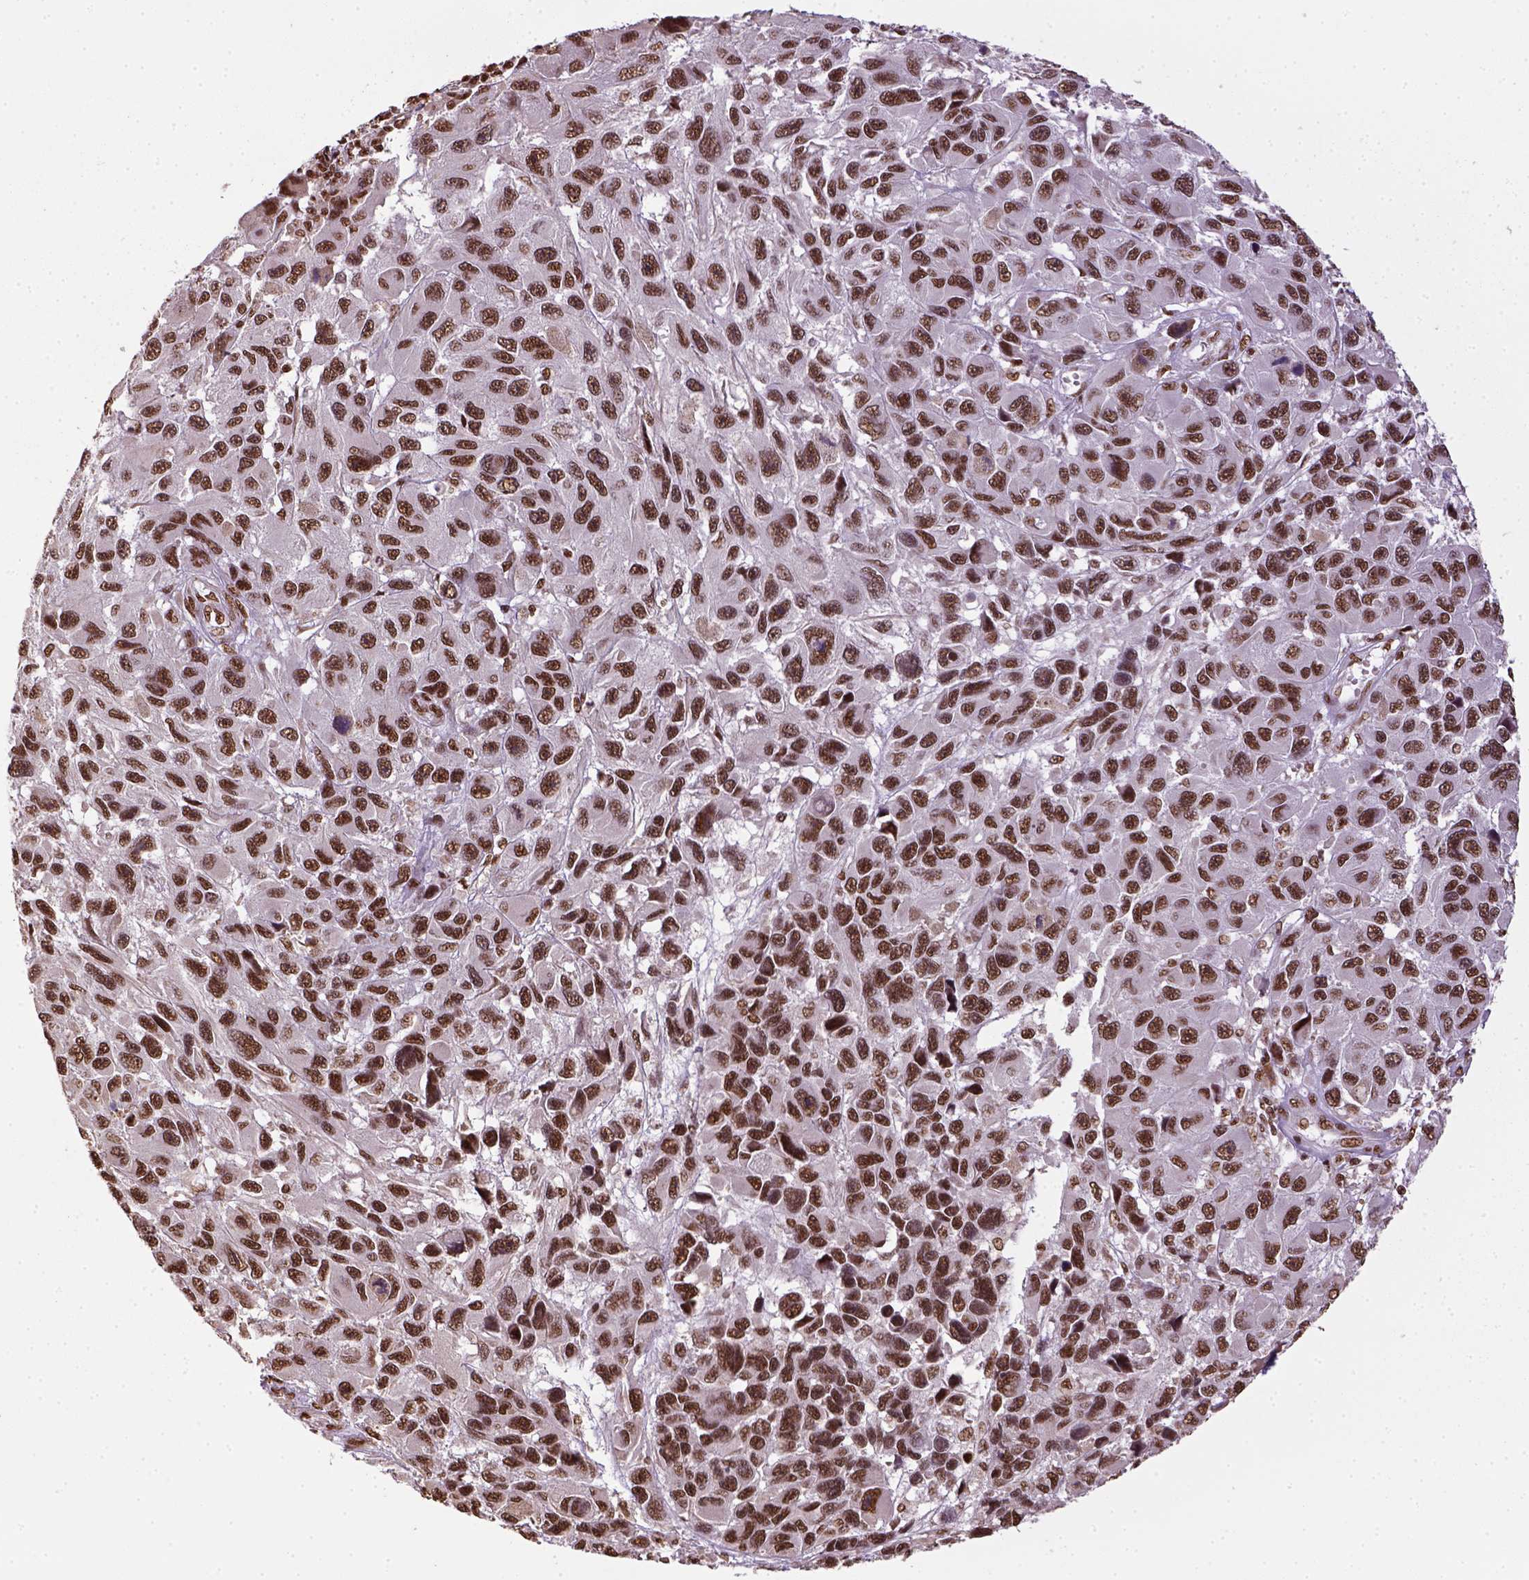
{"staining": {"intensity": "moderate", "quantity": ">75%", "location": "nuclear"}, "tissue": "melanoma", "cell_type": "Tumor cells", "image_type": "cancer", "snomed": [{"axis": "morphology", "description": "Malignant melanoma, NOS"}, {"axis": "topography", "description": "Skin"}], "caption": "Protein expression analysis of human malignant melanoma reveals moderate nuclear expression in about >75% of tumor cells. Ihc stains the protein in brown and the nuclei are stained blue.", "gene": "CCAR1", "patient": {"sex": "male", "age": 53}}